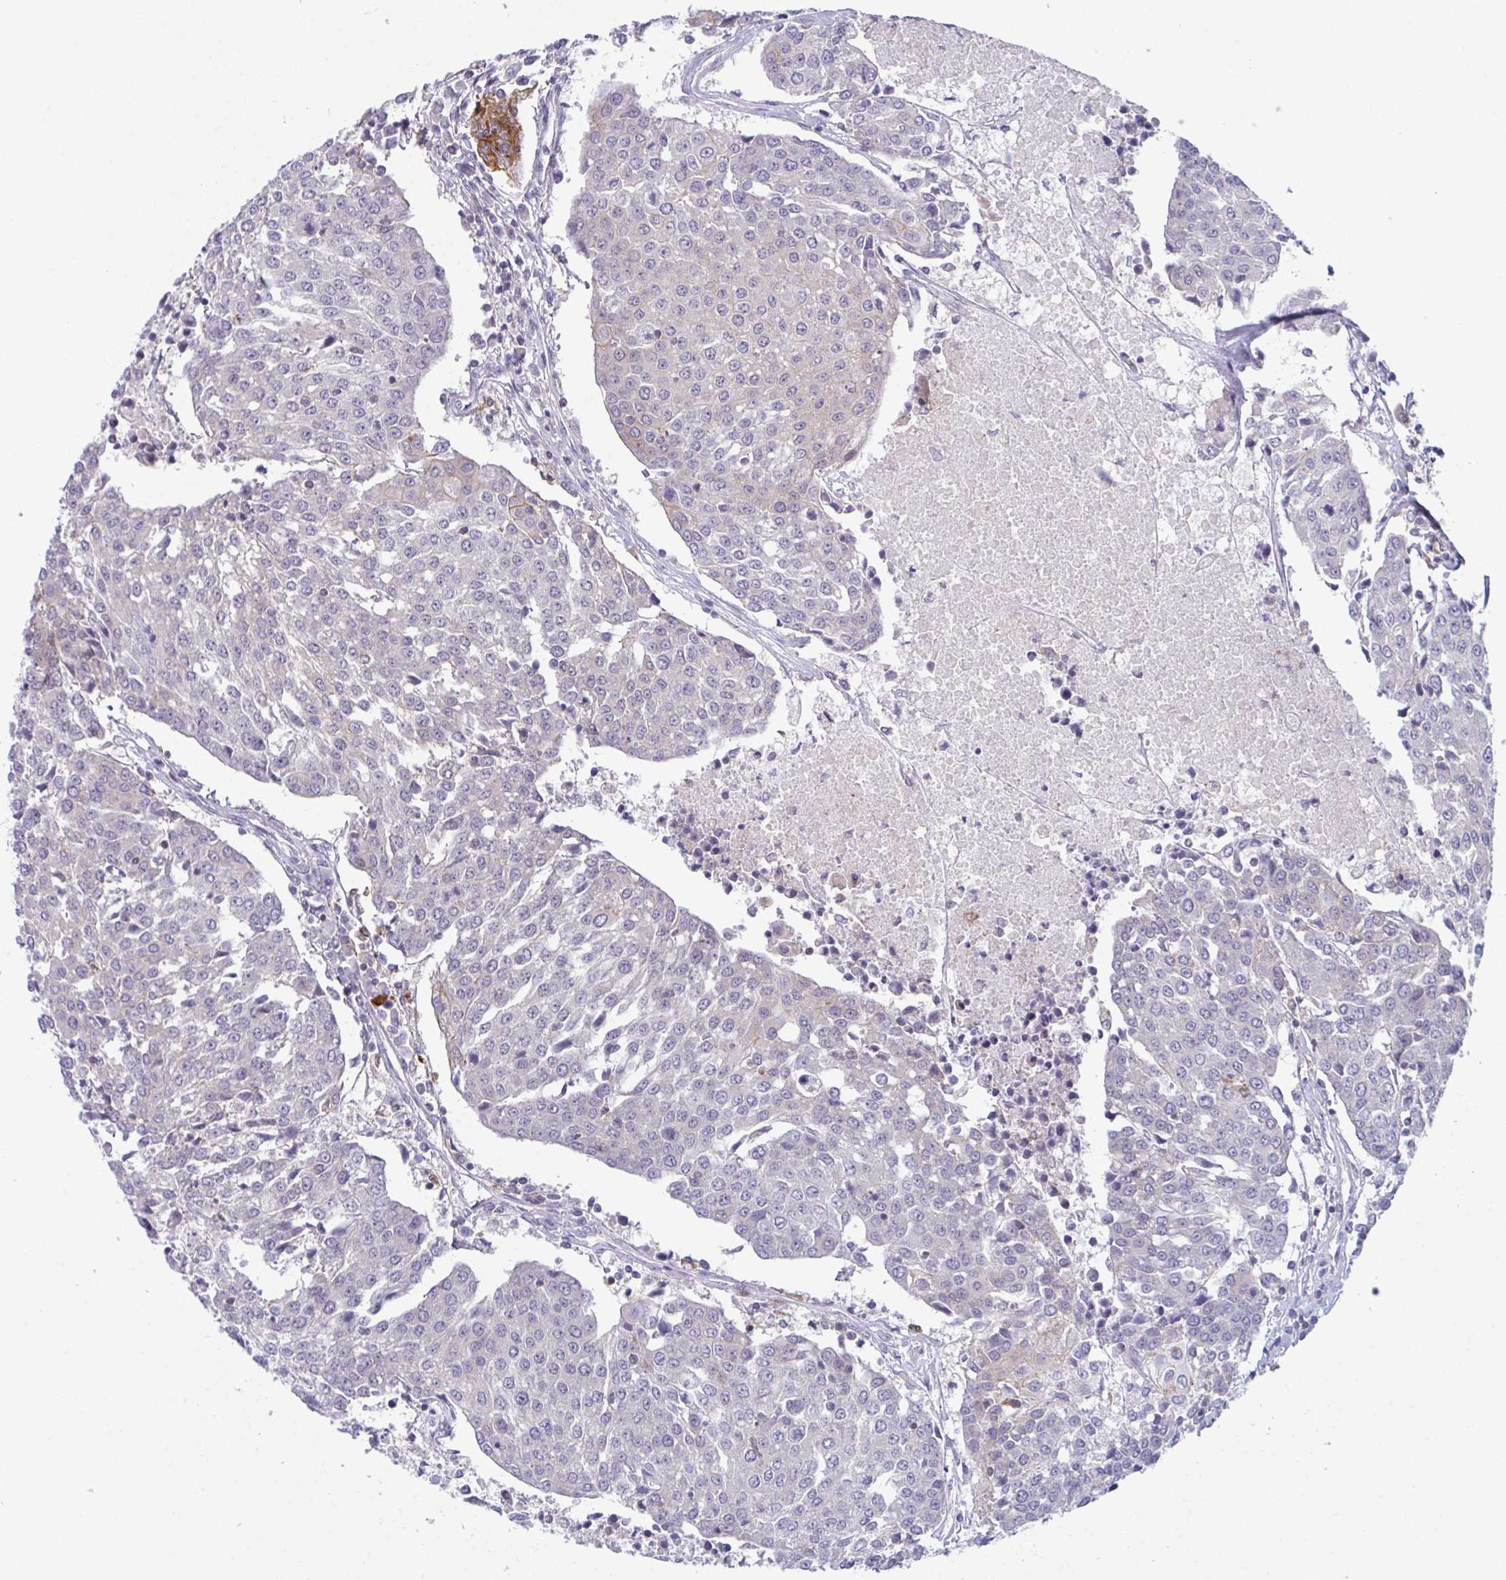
{"staining": {"intensity": "negative", "quantity": "none", "location": "none"}, "tissue": "urothelial cancer", "cell_type": "Tumor cells", "image_type": "cancer", "snomed": [{"axis": "morphology", "description": "Urothelial carcinoma, High grade"}, {"axis": "topography", "description": "Urinary bladder"}], "caption": "A high-resolution photomicrograph shows immunohistochemistry staining of urothelial cancer, which shows no significant staining in tumor cells.", "gene": "DISP2", "patient": {"sex": "female", "age": 85}}